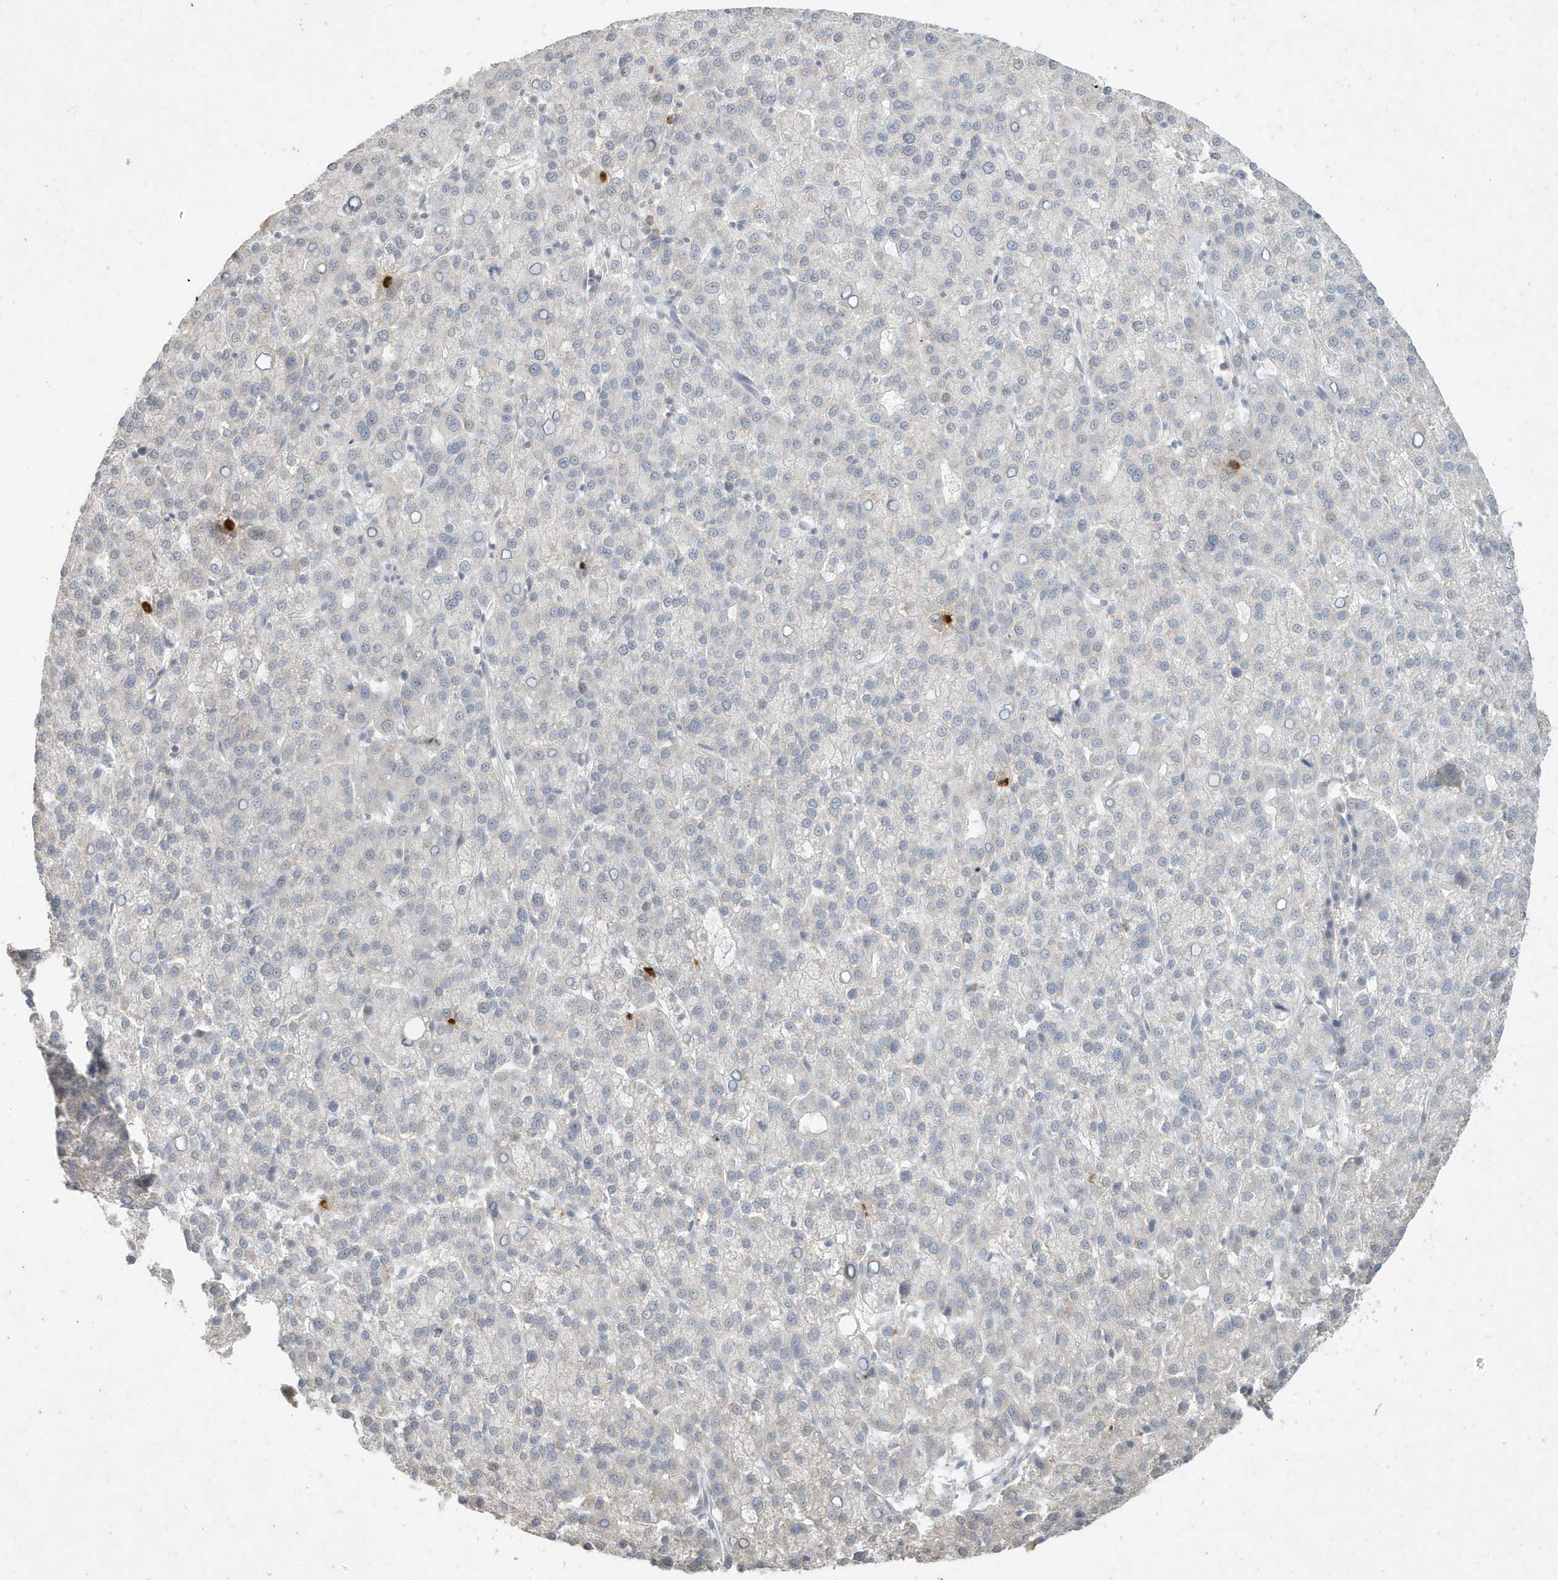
{"staining": {"intensity": "negative", "quantity": "none", "location": "none"}, "tissue": "liver cancer", "cell_type": "Tumor cells", "image_type": "cancer", "snomed": [{"axis": "morphology", "description": "Carcinoma, Hepatocellular, NOS"}, {"axis": "topography", "description": "Liver"}], "caption": "This image is of liver cancer stained with immunohistochemistry (IHC) to label a protein in brown with the nuclei are counter-stained blue. There is no positivity in tumor cells.", "gene": "DEFA1", "patient": {"sex": "female", "age": 58}}